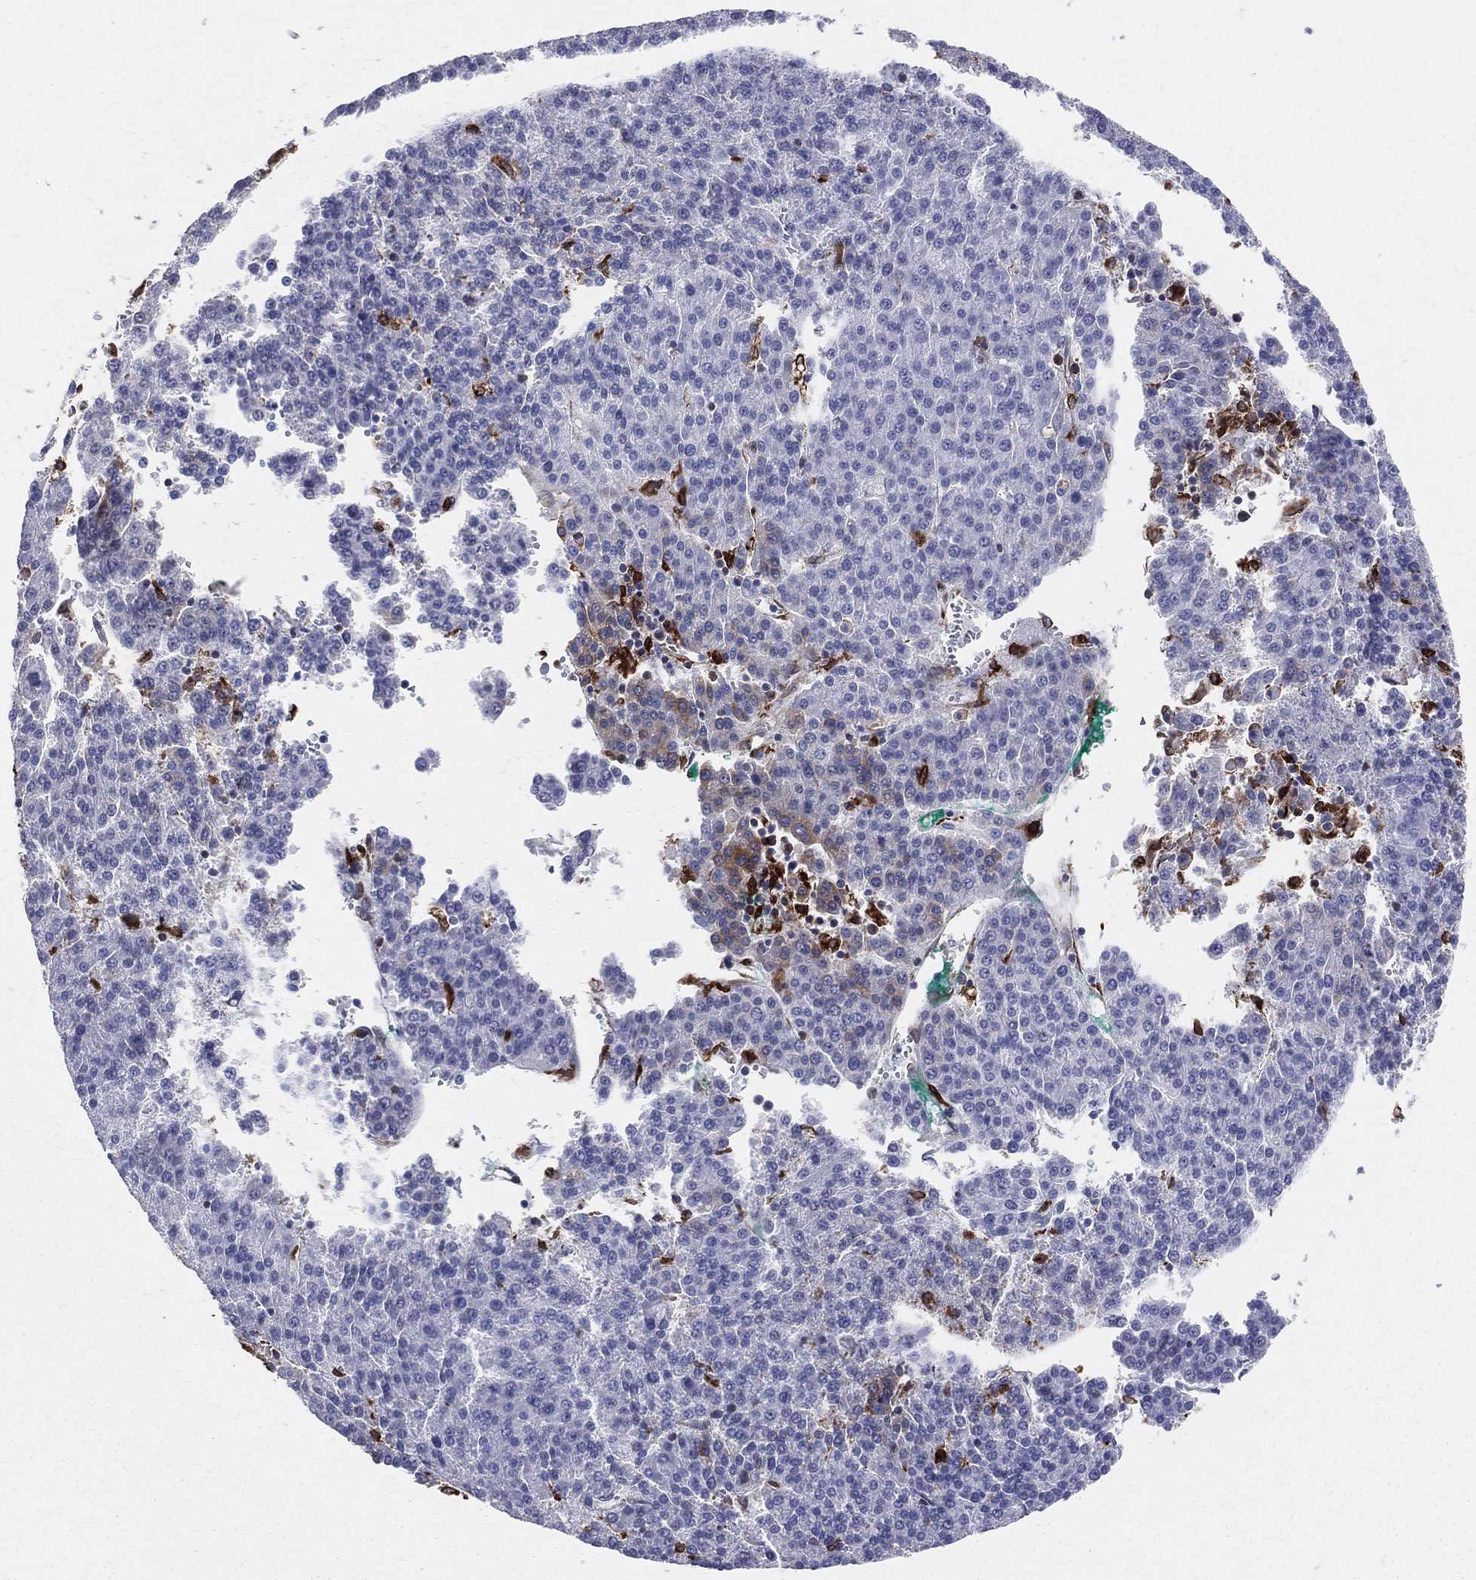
{"staining": {"intensity": "weak", "quantity": "<25%", "location": "cytoplasmic/membranous"}, "tissue": "liver cancer", "cell_type": "Tumor cells", "image_type": "cancer", "snomed": [{"axis": "morphology", "description": "Carcinoma, Hepatocellular, NOS"}, {"axis": "topography", "description": "Liver"}], "caption": "Immunohistochemical staining of human liver cancer (hepatocellular carcinoma) exhibits no significant expression in tumor cells. Brightfield microscopy of IHC stained with DAB (3,3'-diaminobenzidine) (brown) and hematoxylin (blue), captured at high magnification.", "gene": "CD74", "patient": {"sex": "female", "age": 58}}